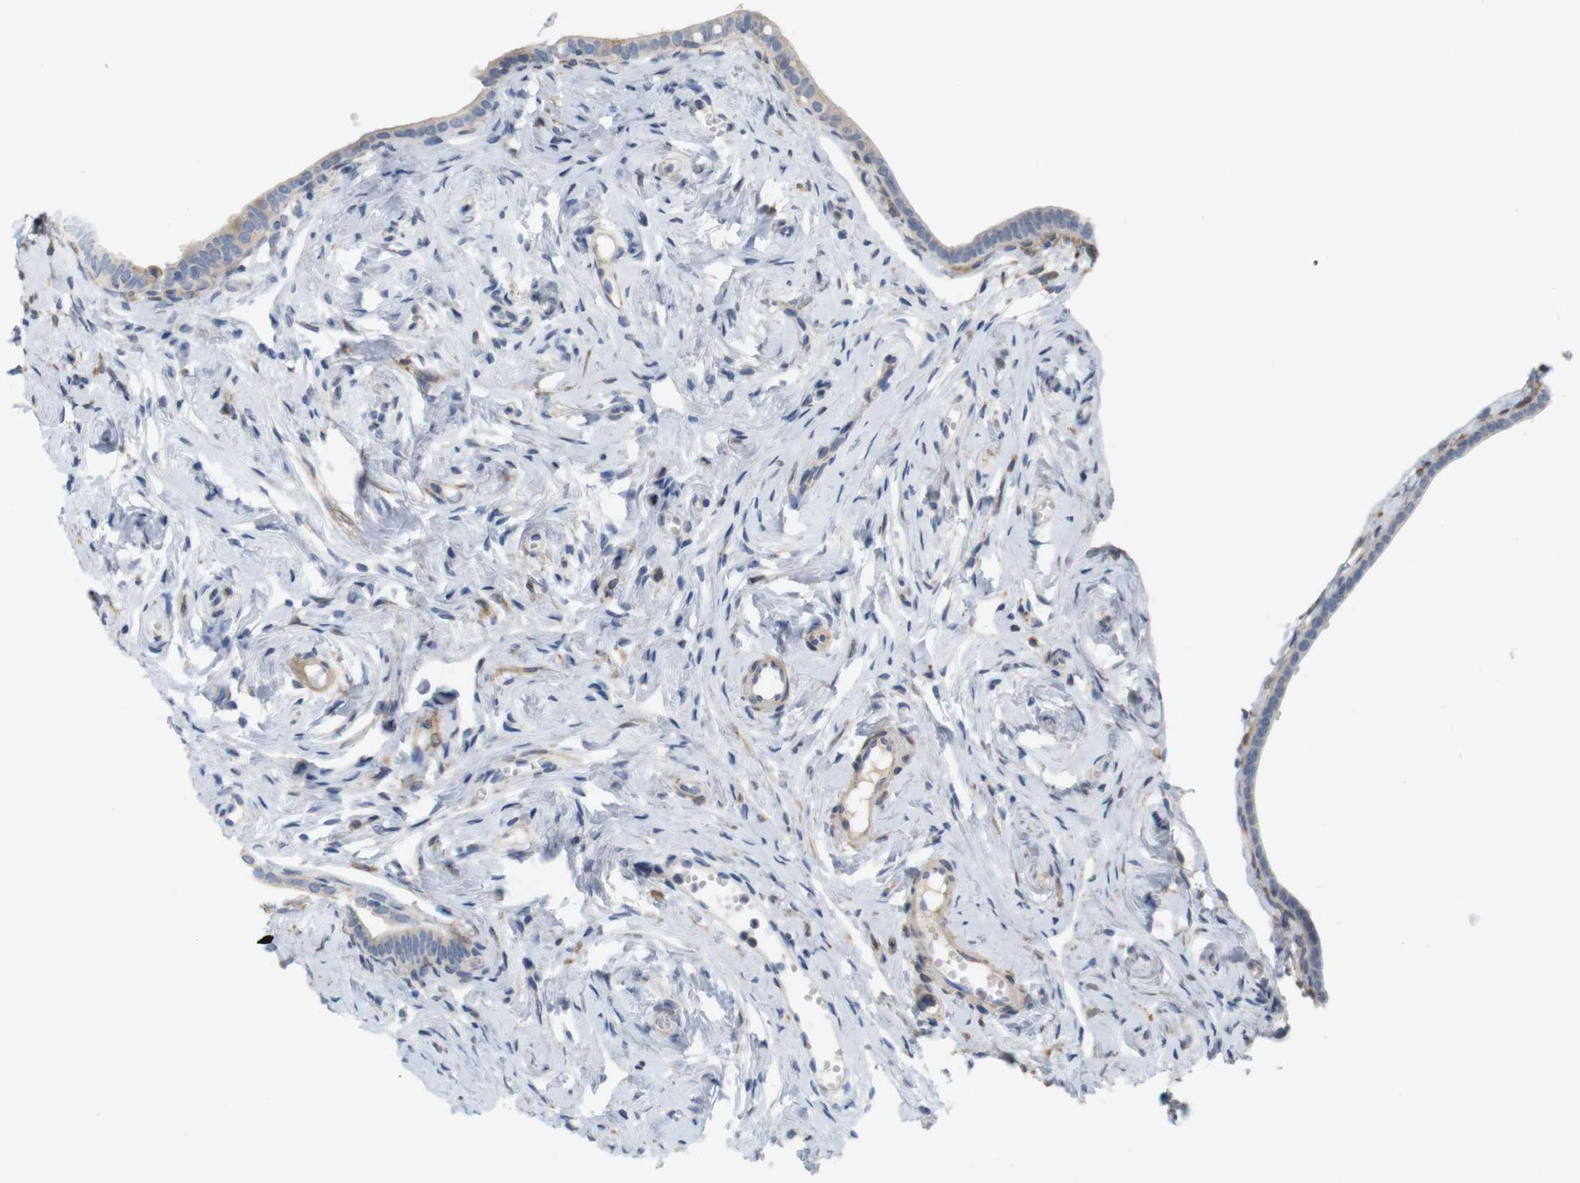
{"staining": {"intensity": "negative", "quantity": "none", "location": "none"}, "tissue": "fallopian tube", "cell_type": "Glandular cells", "image_type": "normal", "snomed": [{"axis": "morphology", "description": "Normal tissue, NOS"}, {"axis": "topography", "description": "Fallopian tube"}], "caption": "Glandular cells are negative for protein expression in unremarkable human fallopian tube.", "gene": "ITPR1", "patient": {"sex": "female", "age": 71}}